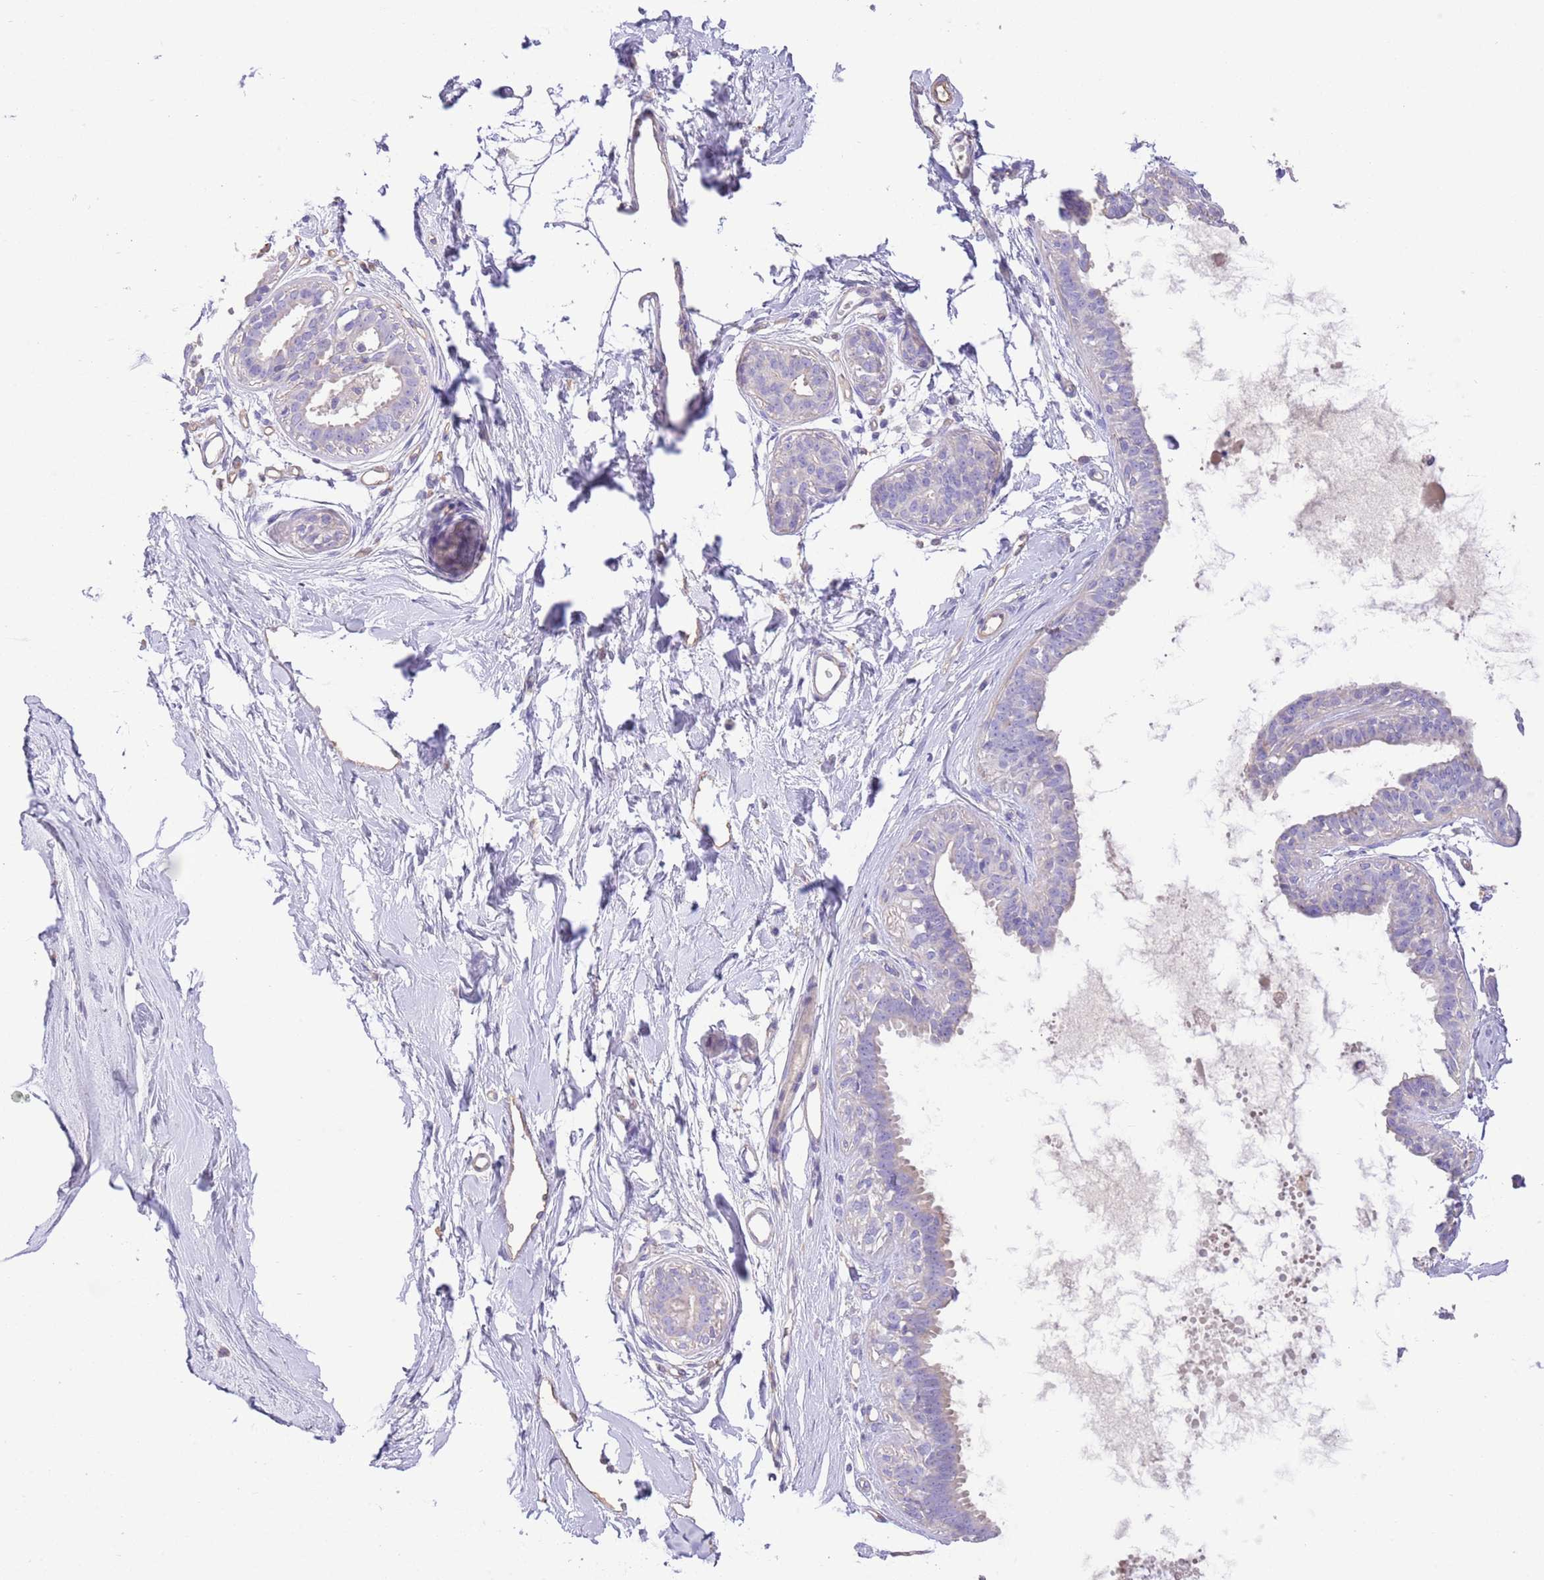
{"staining": {"intensity": "negative", "quantity": "none", "location": "none"}, "tissue": "breast", "cell_type": "Adipocytes", "image_type": "normal", "snomed": [{"axis": "morphology", "description": "Normal tissue, NOS"}, {"axis": "topography", "description": "Breast"}], "caption": "This is an immunohistochemistry (IHC) photomicrograph of benign breast. There is no expression in adipocytes.", "gene": "SFTPA1", "patient": {"sex": "female", "age": 45}}